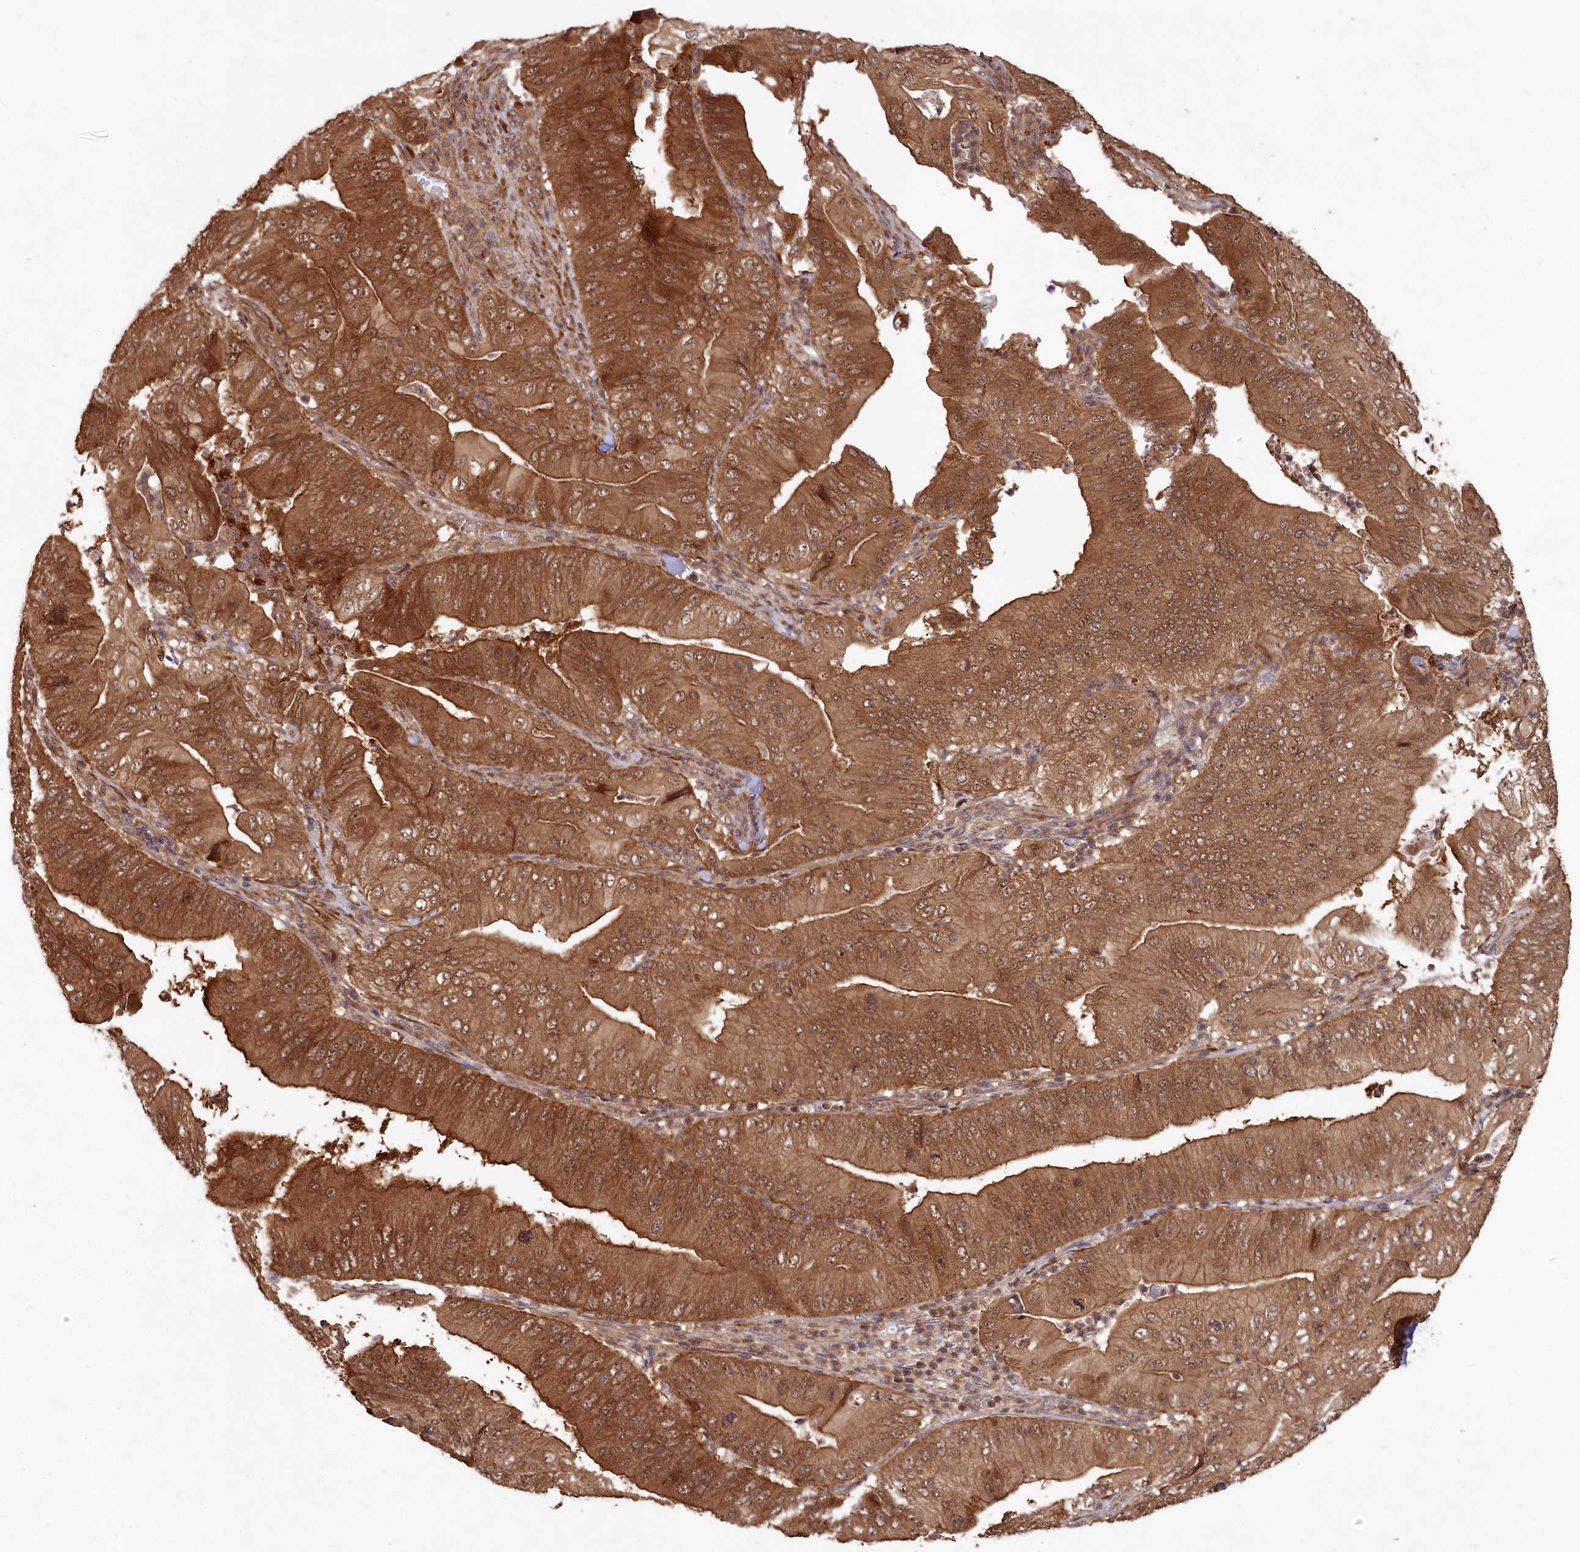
{"staining": {"intensity": "strong", "quantity": ">75%", "location": "cytoplasmic/membranous,nuclear"}, "tissue": "pancreatic cancer", "cell_type": "Tumor cells", "image_type": "cancer", "snomed": [{"axis": "morphology", "description": "Adenocarcinoma, NOS"}, {"axis": "topography", "description": "Pancreas"}], "caption": "Immunohistochemical staining of human pancreatic adenocarcinoma reveals strong cytoplasmic/membranous and nuclear protein staining in approximately >75% of tumor cells.", "gene": "TBCA", "patient": {"sex": "female", "age": 77}}